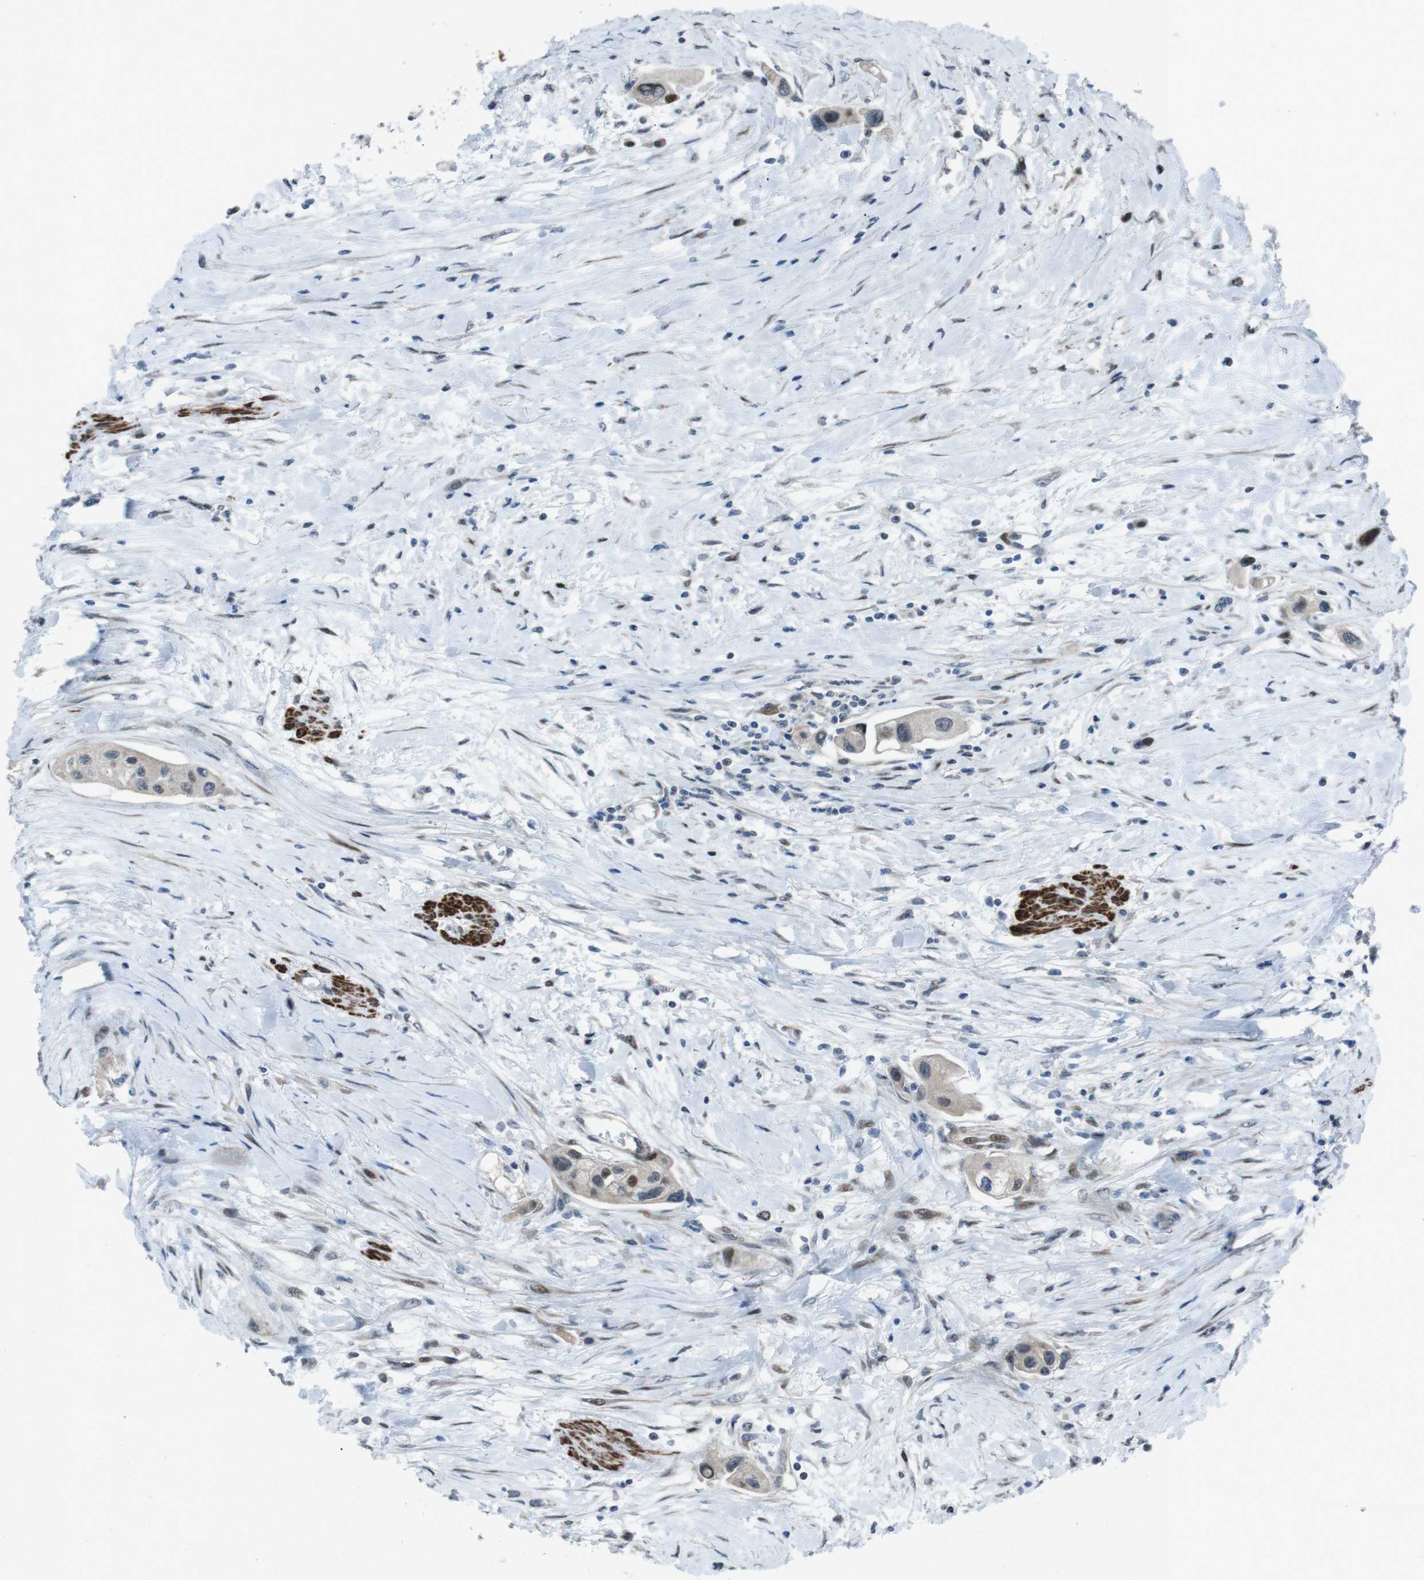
{"staining": {"intensity": "weak", "quantity": "<25%", "location": "nuclear"}, "tissue": "urothelial cancer", "cell_type": "Tumor cells", "image_type": "cancer", "snomed": [{"axis": "morphology", "description": "Urothelial carcinoma, High grade"}, {"axis": "topography", "description": "Urinary bladder"}], "caption": "Urothelial cancer was stained to show a protein in brown. There is no significant positivity in tumor cells.", "gene": "PBRM1", "patient": {"sex": "female", "age": 56}}